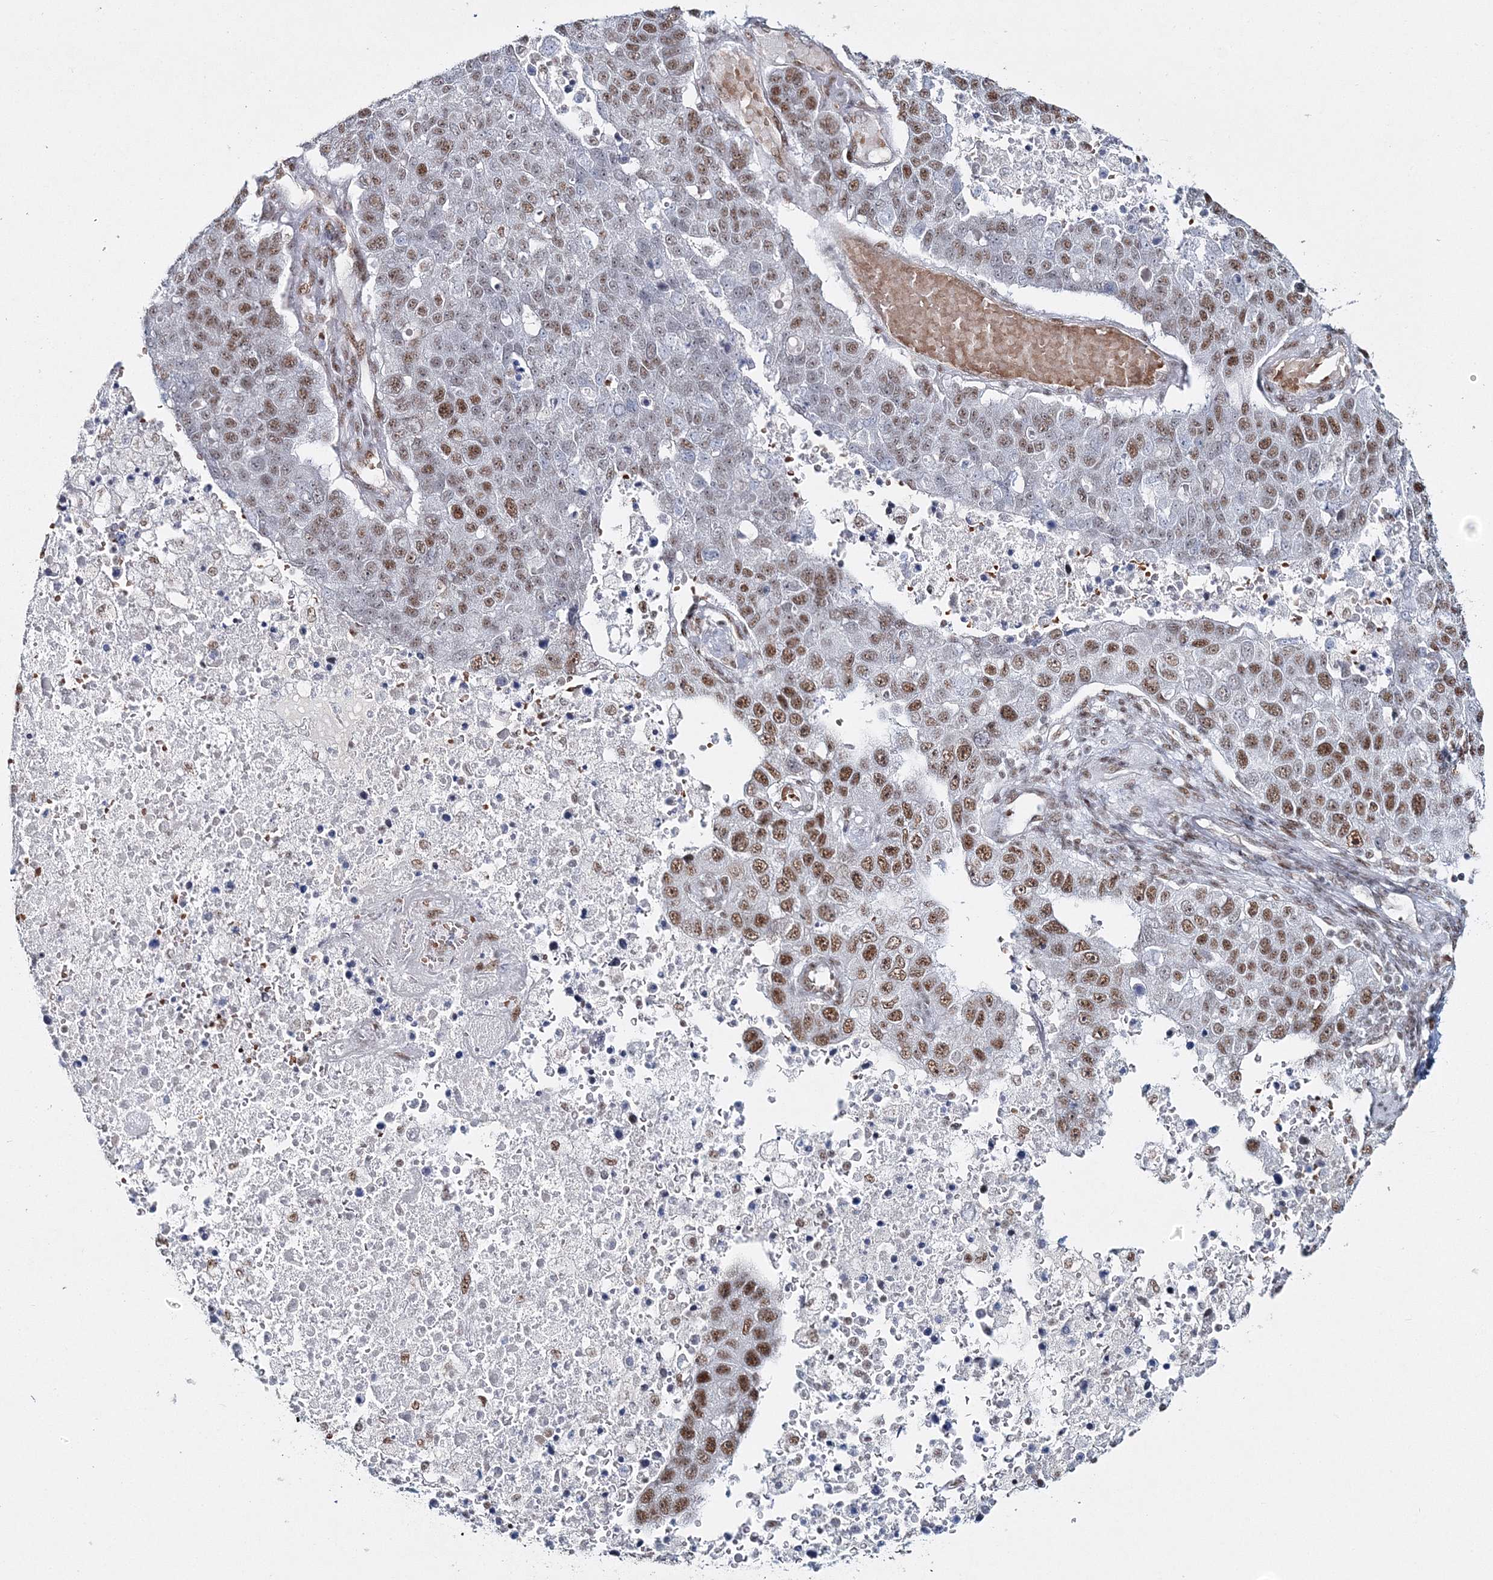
{"staining": {"intensity": "moderate", "quantity": ">75%", "location": "nuclear"}, "tissue": "pancreatic cancer", "cell_type": "Tumor cells", "image_type": "cancer", "snomed": [{"axis": "morphology", "description": "Adenocarcinoma, NOS"}, {"axis": "topography", "description": "Pancreas"}], "caption": "Pancreatic cancer (adenocarcinoma) stained with DAB (3,3'-diaminobenzidine) IHC reveals medium levels of moderate nuclear staining in about >75% of tumor cells. (IHC, brightfield microscopy, high magnification).", "gene": "QRICH1", "patient": {"sex": "female", "age": 61}}